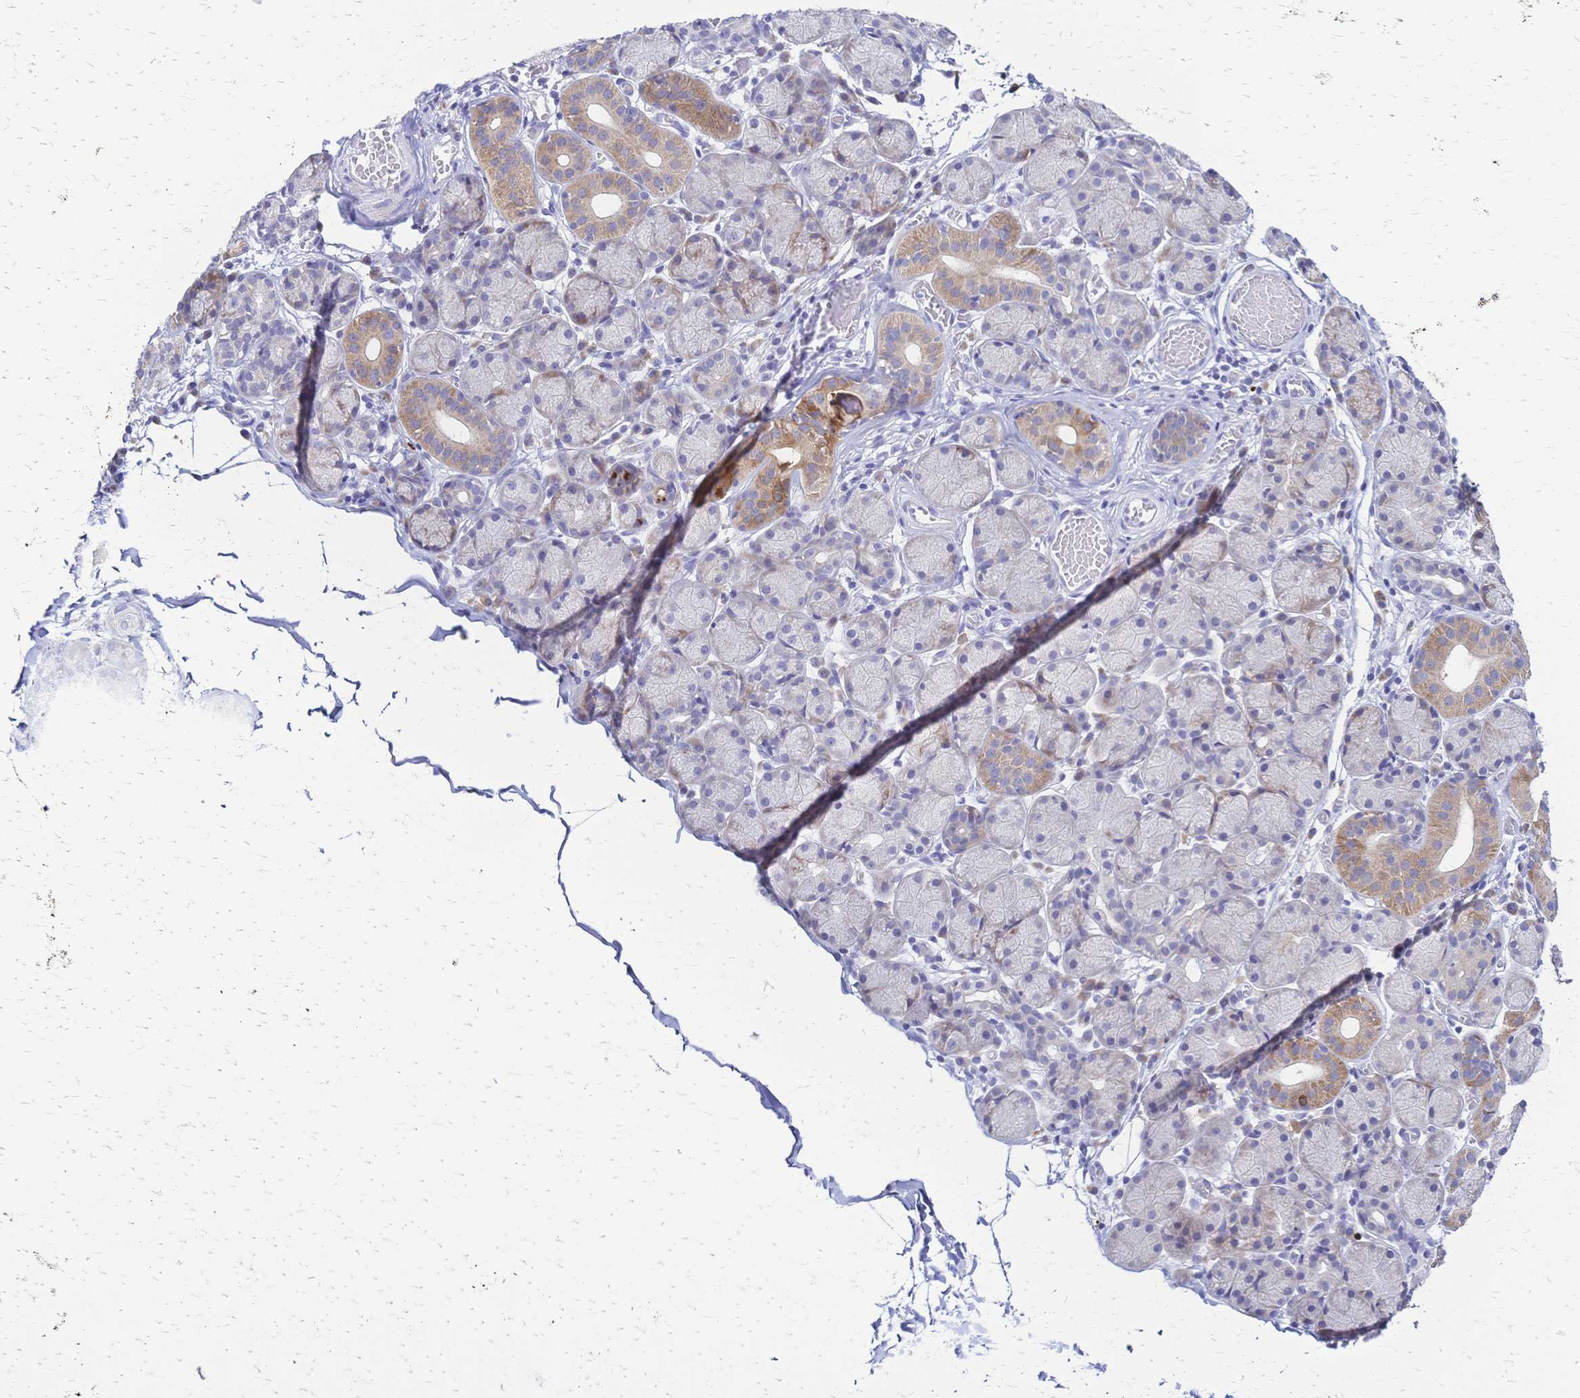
{"staining": {"intensity": "moderate", "quantity": "<25%", "location": "cytoplasmic/membranous"}, "tissue": "salivary gland", "cell_type": "Glandular cells", "image_type": "normal", "snomed": [{"axis": "morphology", "description": "Normal tissue, NOS"}, {"axis": "topography", "description": "Salivary gland"}], "caption": "Brown immunohistochemical staining in benign salivary gland demonstrates moderate cytoplasmic/membranous staining in about <25% of glandular cells.", "gene": "GRB7", "patient": {"sex": "female", "age": 24}}